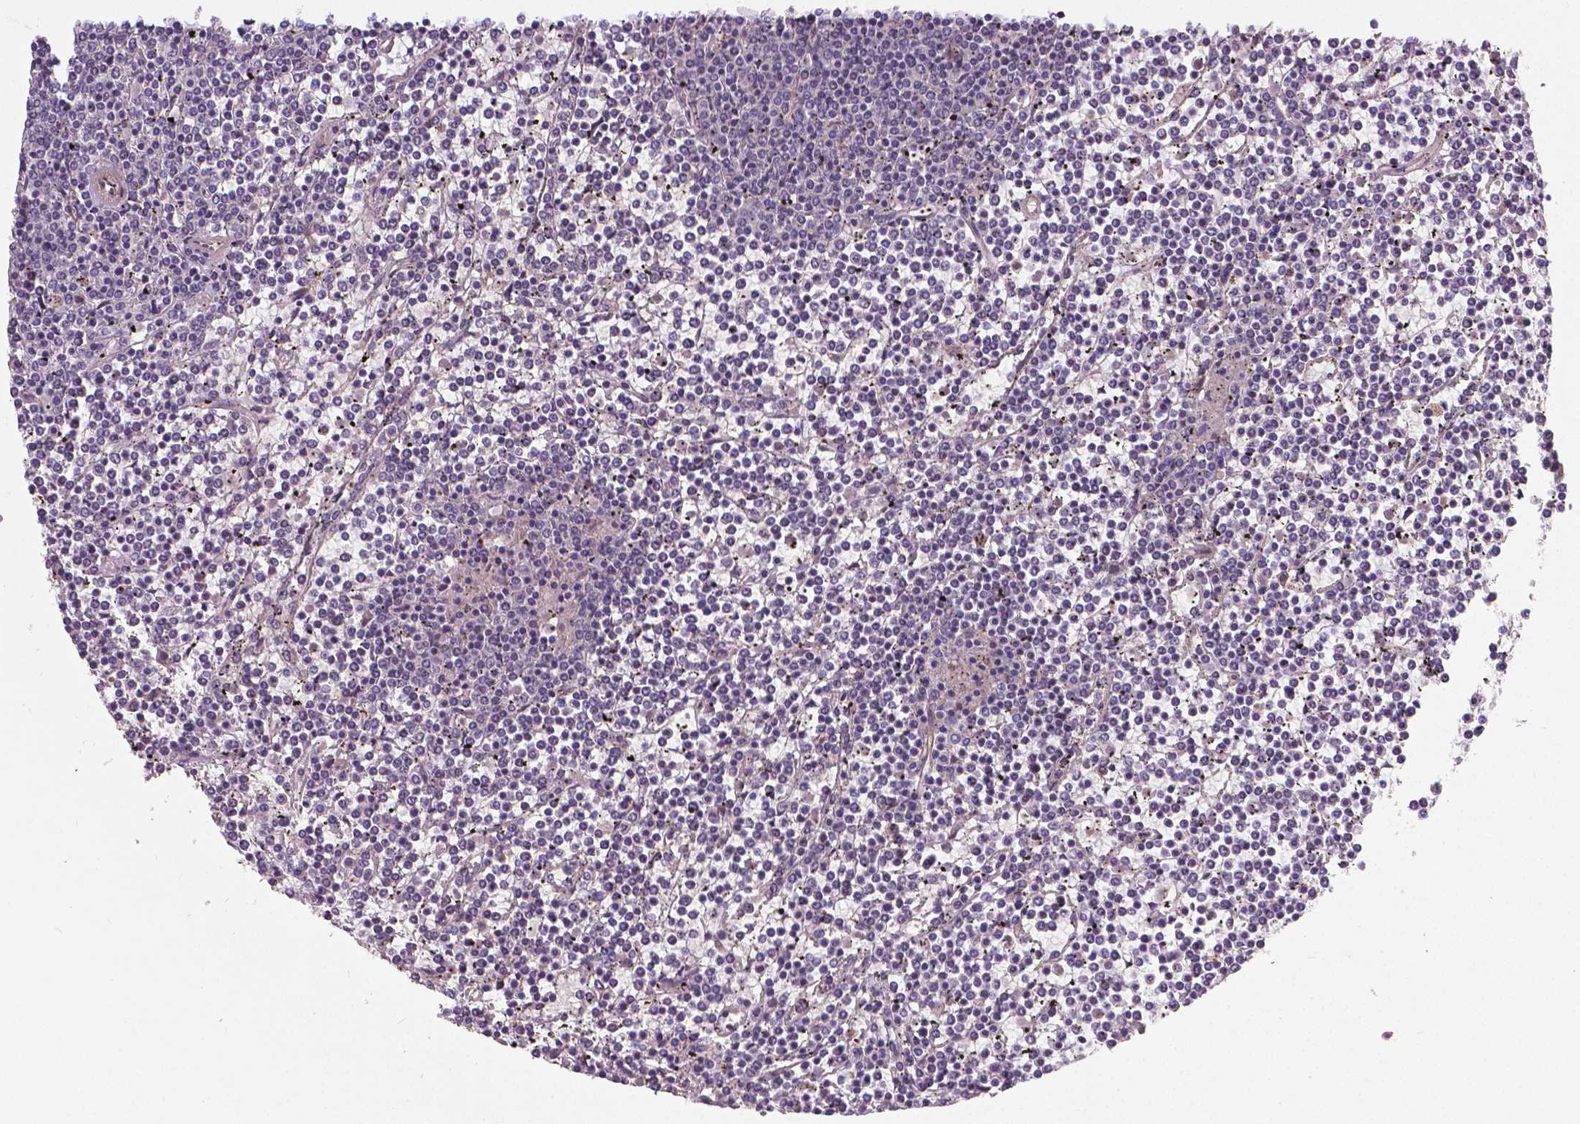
{"staining": {"intensity": "negative", "quantity": "none", "location": "none"}, "tissue": "lymphoma", "cell_type": "Tumor cells", "image_type": "cancer", "snomed": [{"axis": "morphology", "description": "Malignant lymphoma, non-Hodgkin's type, Low grade"}, {"axis": "topography", "description": "Spleen"}], "caption": "The IHC photomicrograph has no significant staining in tumor cells of lymphoma tissue.", "gene": "FLT1", "patient": {"sex": "female", "age": 19}}